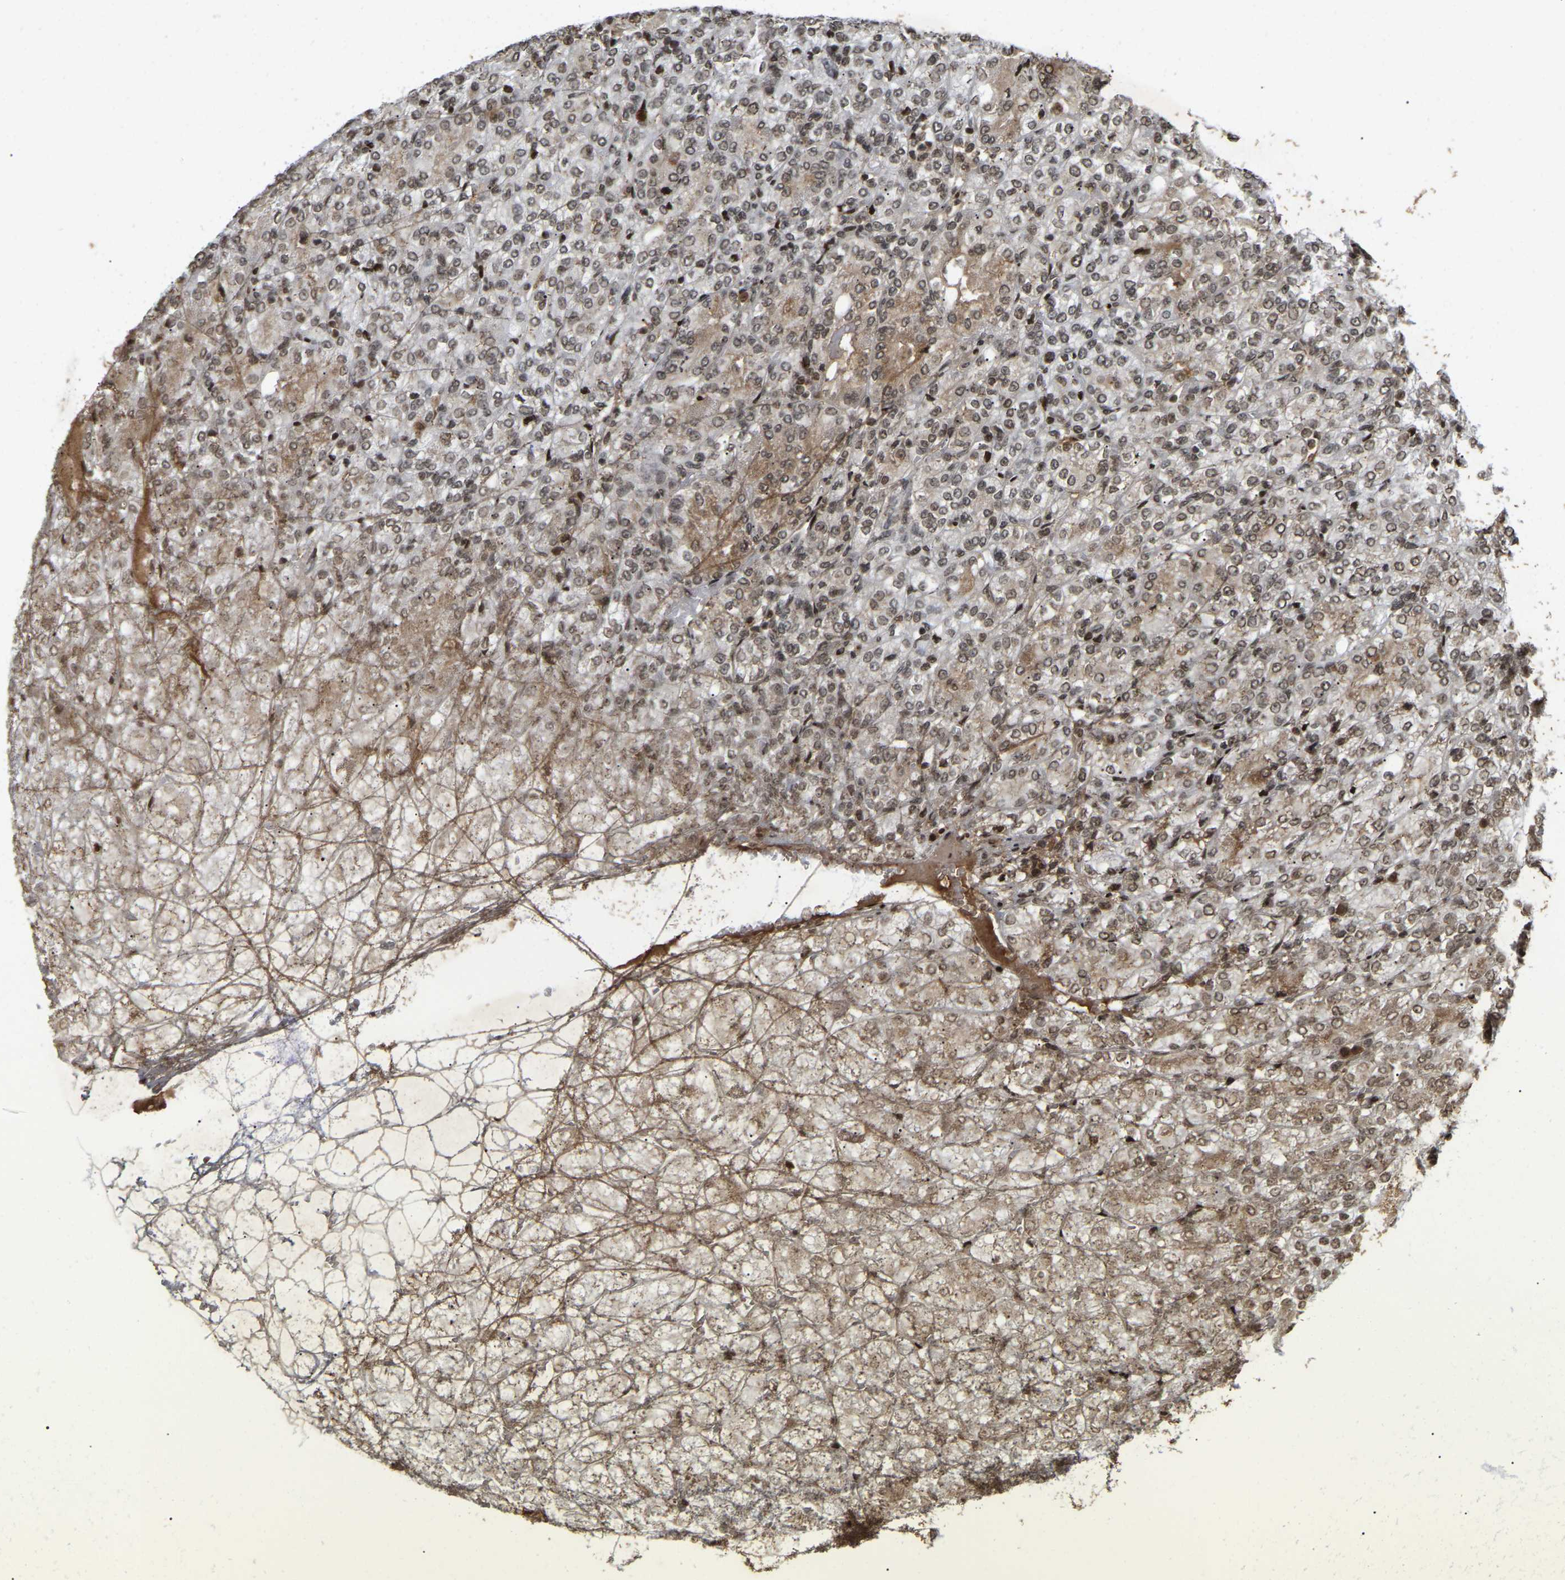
{"staining": {"intensity": "moderate", "quantity": ">75%", "location": "nuclear"}, "tissue": "renal cancer", "cell_type": "Tumor cells", "image_type": "cancer", "snomed": [{"axis": "morphology", "description": "Adenocarcinoma, NOS"}, {"axis": "topography", "description": "Kidney"}], "caption": "Immunohistochemistry of renal cancer displays medium levels of moderate nuclear staining in about >75% of tumor cells. The staining is performed using DAB (3,3'-diaminobenzidine) brown chromogen to label protein expression. The nuclei are counter-stained blue using hematoxylin.", "gene": "LRRC61", "patient": {"sex": "male", "age": 77}}